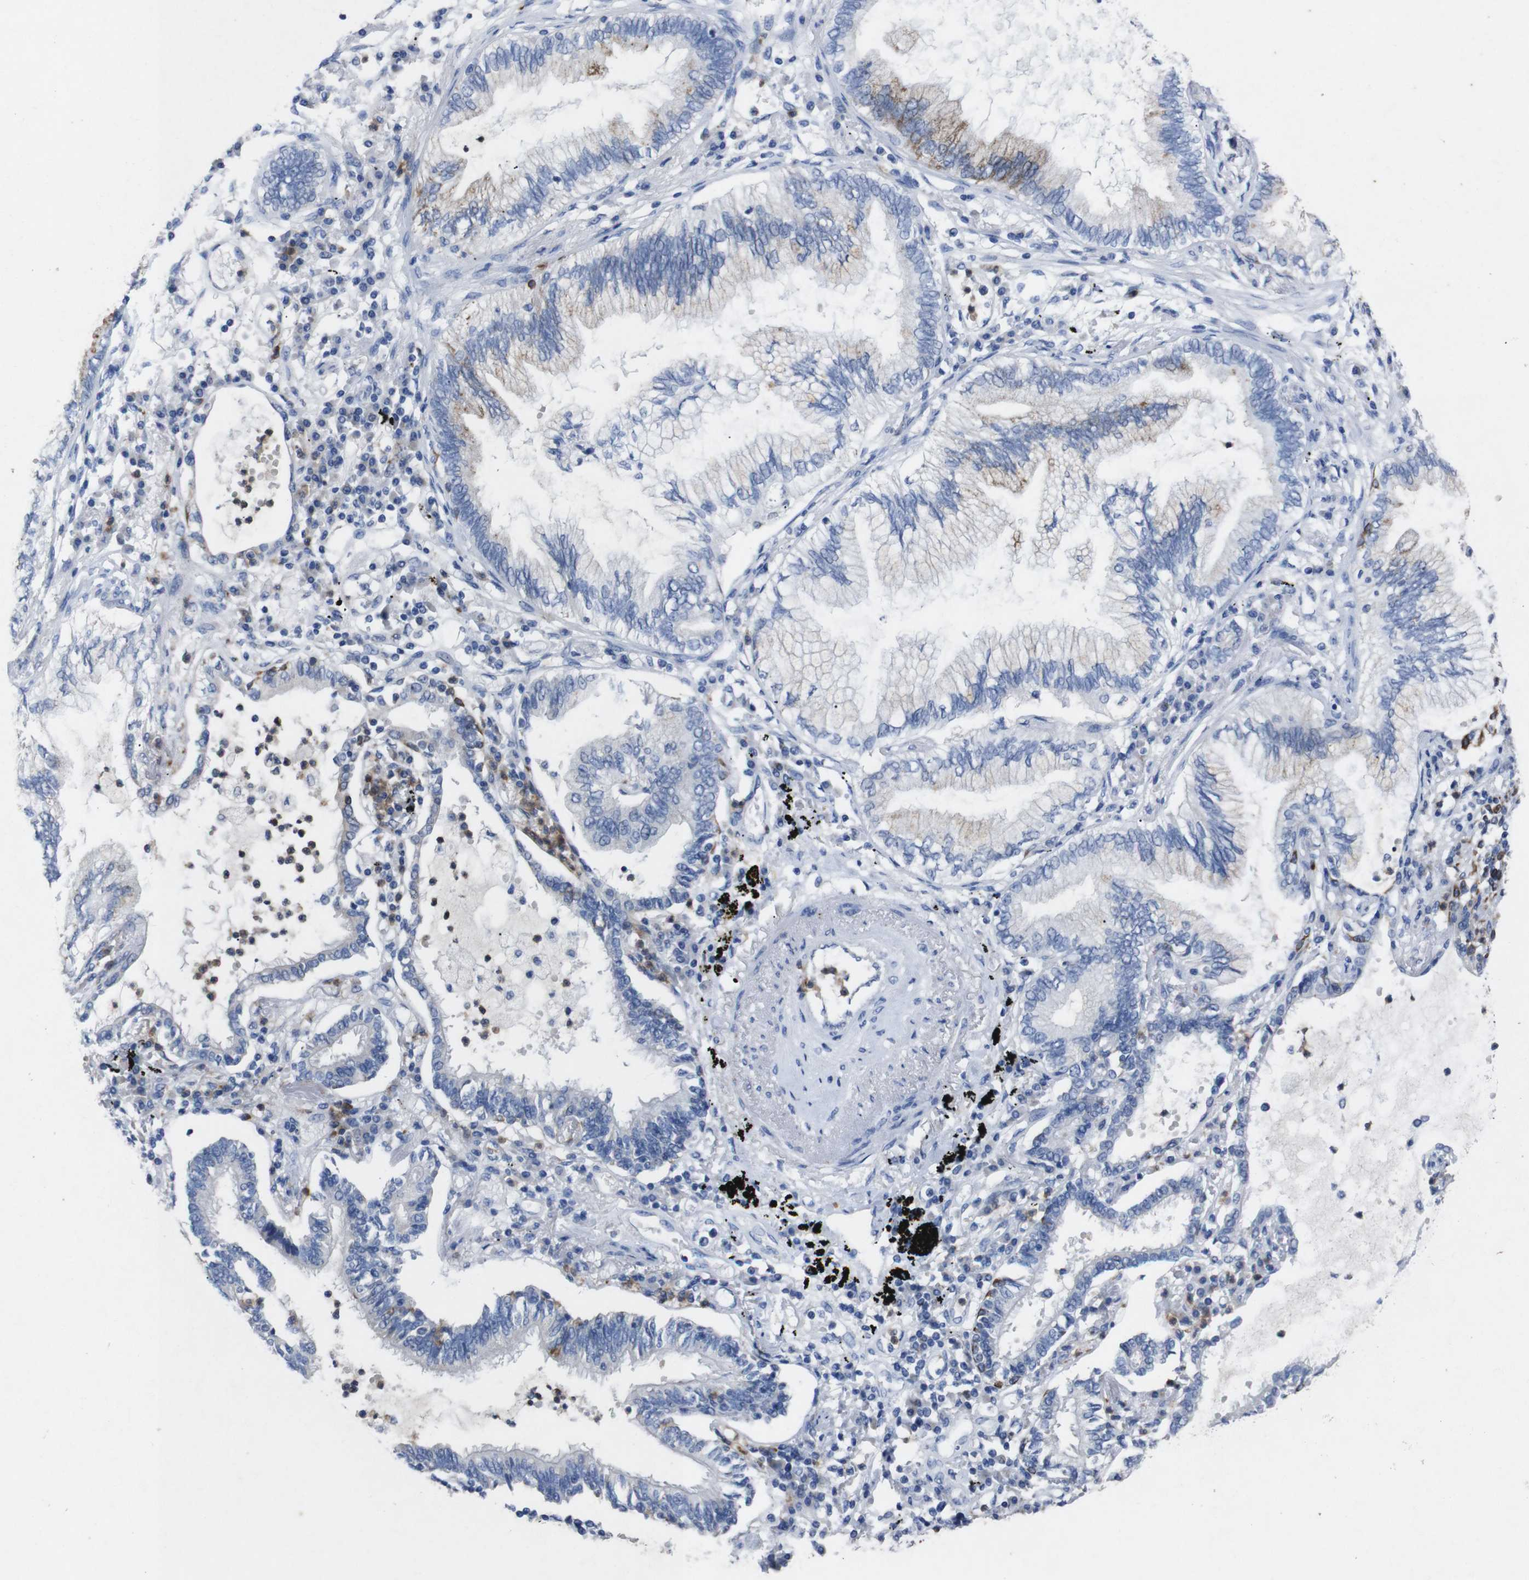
{"staining": {"intensity": "weak", "quantity": "<25%", "location": "cytoplasmic/membranous"}, "tissue": "lung cancer", "cell_type": "Tumor cells", "image_type": "cancer", "snomed": [{"axis": "morphology", "description": "Normal tissue, NOS"}, {"axis": "morphology", "description": "Adenocarcinoma, NOS"}, {"axis": "topography", "description": "Bronchus"}, {"axis": "topography", "description": "Lung"}], "caption": "The image demonstrates no staining of tumor cells in lung adenocarcinoma.", "gene": "GJB2", "patient": {"sex": "female", "age": 70}}